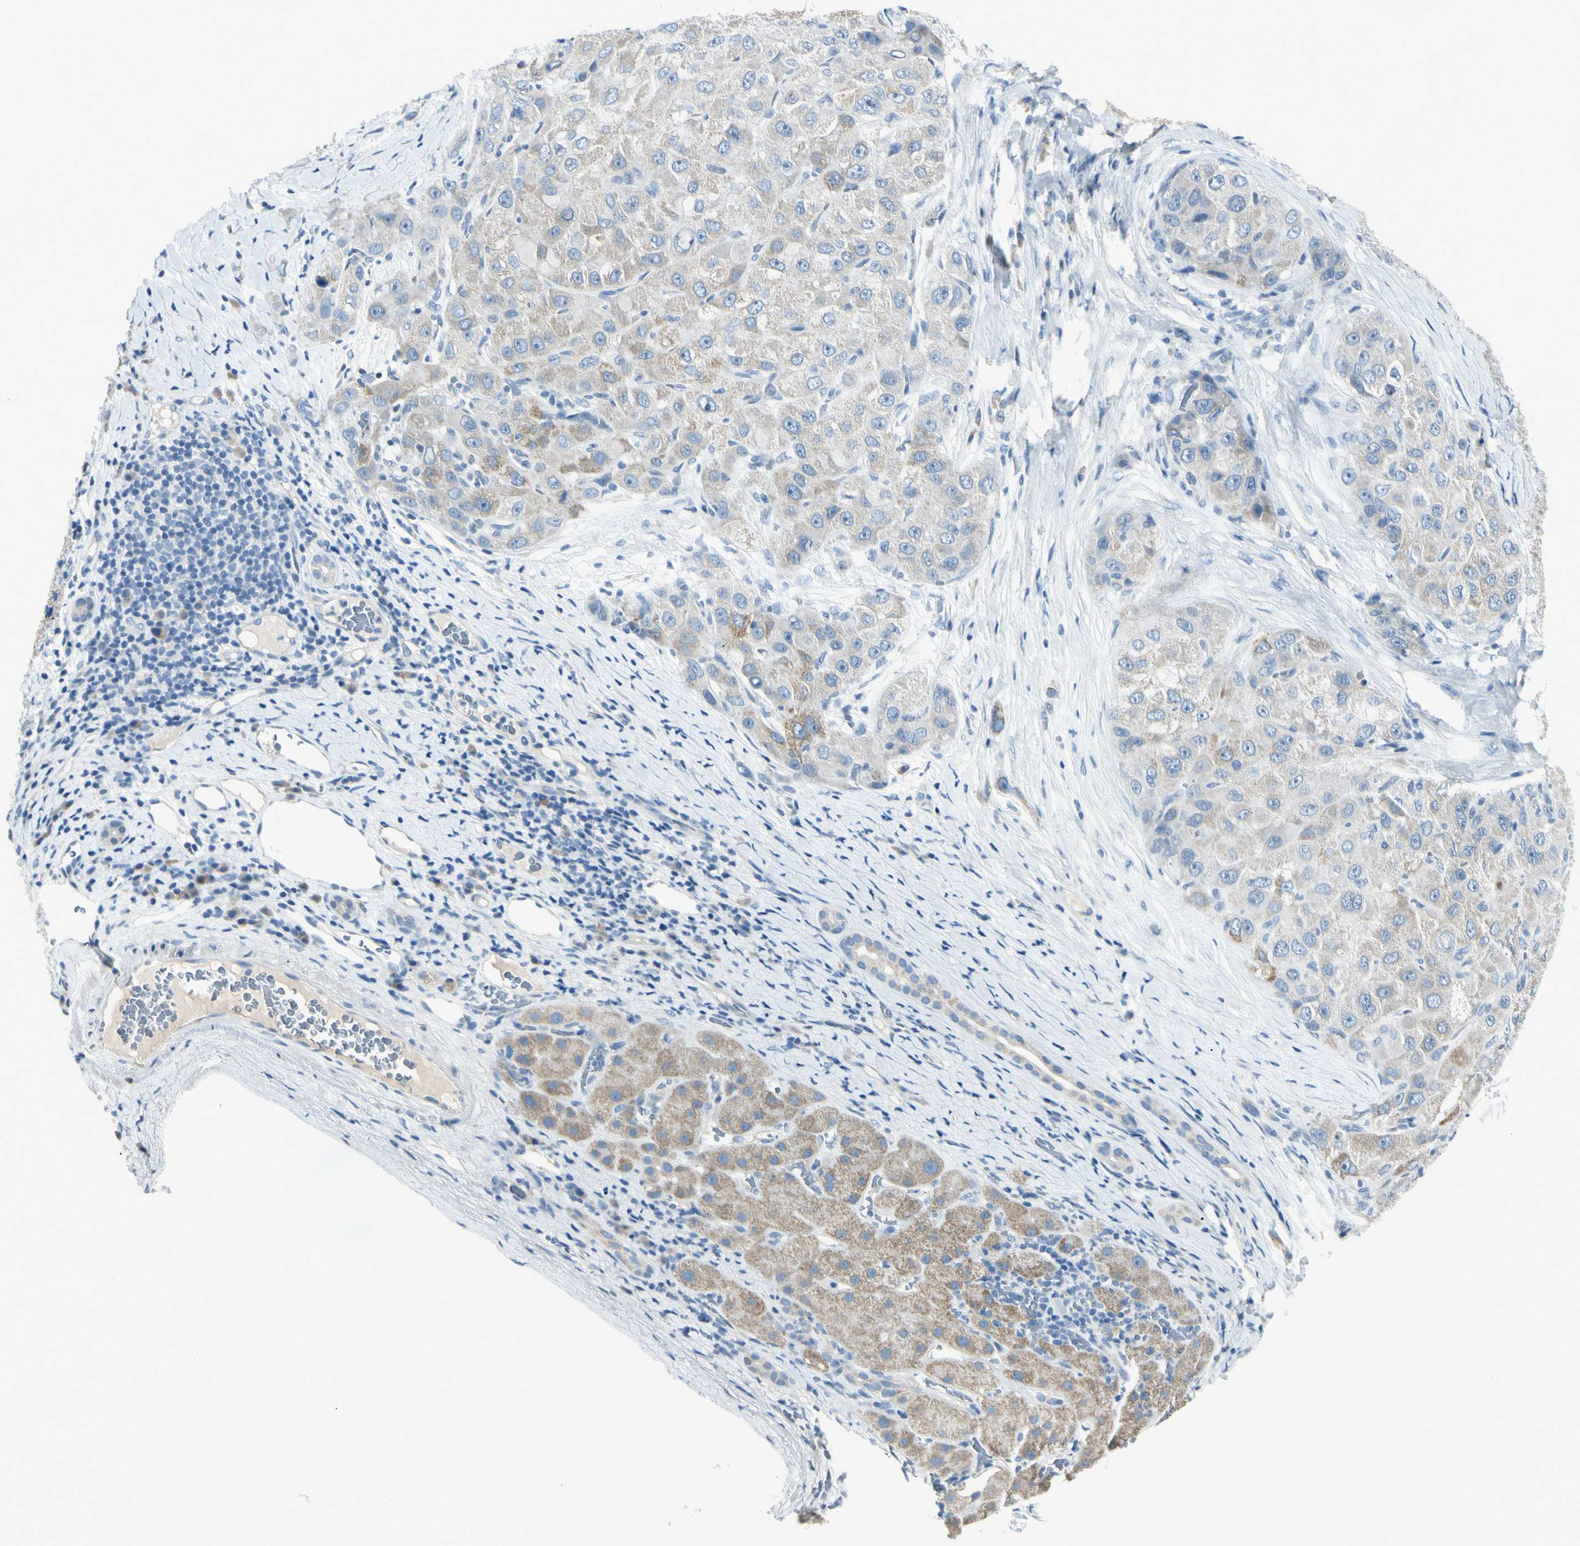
{"staining": {"intensity": "strong", "quantity": ">75%", "location": "cytoplasmic/membranous"}, "tissue": "liver cancer", "cell_type": "Tumor cells", "image_type": "cancer", "snomed": [{"axis": "morphology", "description": "Carcinoma, Hepatocellular, NOS"}, {"axis": "topography", "description": "Liver"}], "caption": "A brown stain shows strong cytoplasmic/membranous positivity of a protein in liver cancer tumor cells.", "gene": "SLC6A15", "patient": {"sex": "male", "age": 80}}